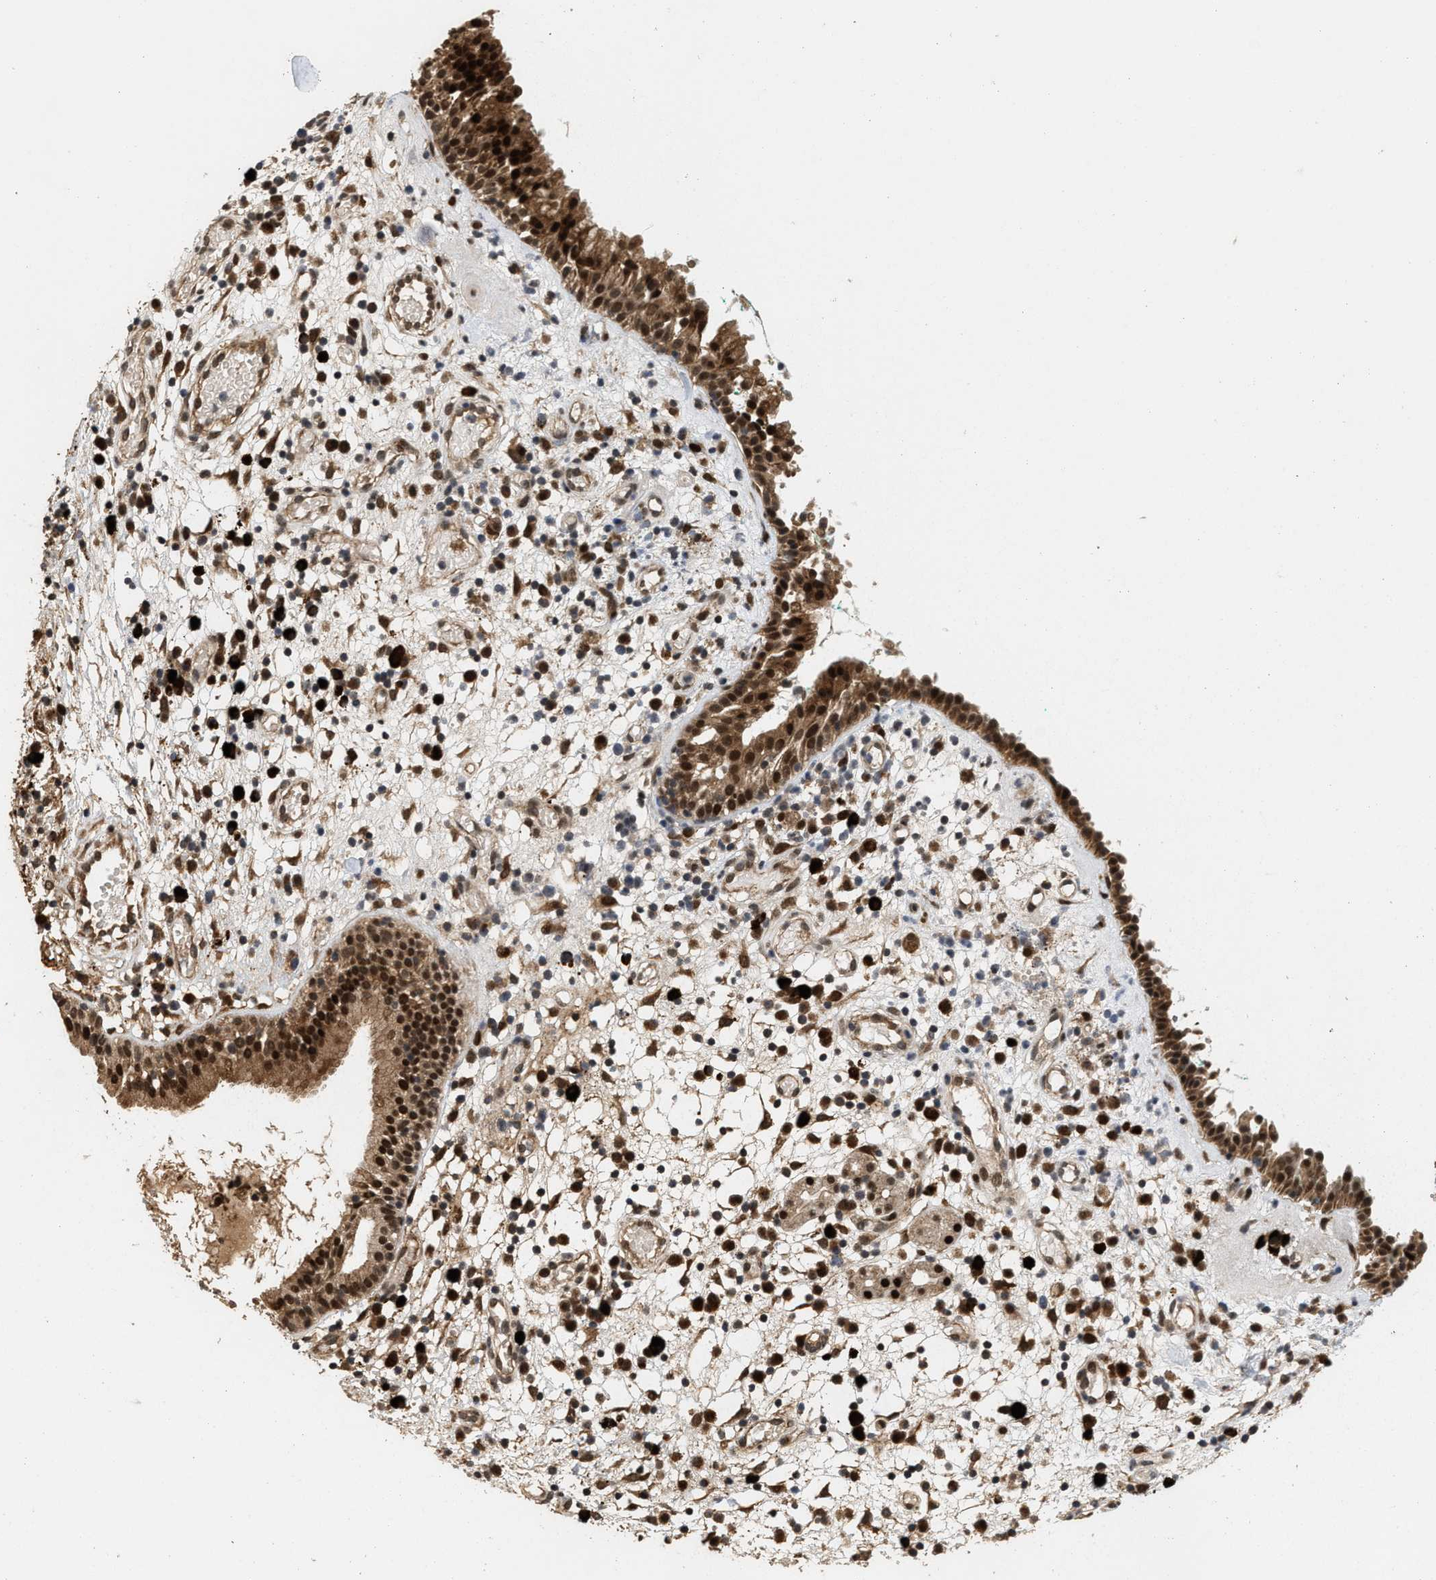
{"staining": {"intensity": "strong", "quantity": ">75%", "location": "cytoplasmic/membranous,nuclear"}, "tissue": "nasopharynx", "cell_type": "Respiratory epithelial cells", "image_type": "normal", "snomed": [{"axis": "morphology", "description": "Normal tissue, NOS"}, {"axis": "morphology", "description": "Basal cell carcinoma"}, {"axis": "topography", "description": "Cartilage tissue"}, {"axis": "topography", "description": "Nasopharynx"}, {"axis": "topography", "description": "Oral tissue"}], "caption": "Immunohistochemistry photomicrograph of unremarkable nasopharynx: human nasopharynx stained using IHC reveals high levels of strong protein expression localized specifically in the cytoplasmic/membranous,nuclear of respiratory epithelial cells, appearing as a cytoplasmic/membranous,nuclear brown color.", "gene": "ELP2", "patient": {"sex": "female", "age": 77}}